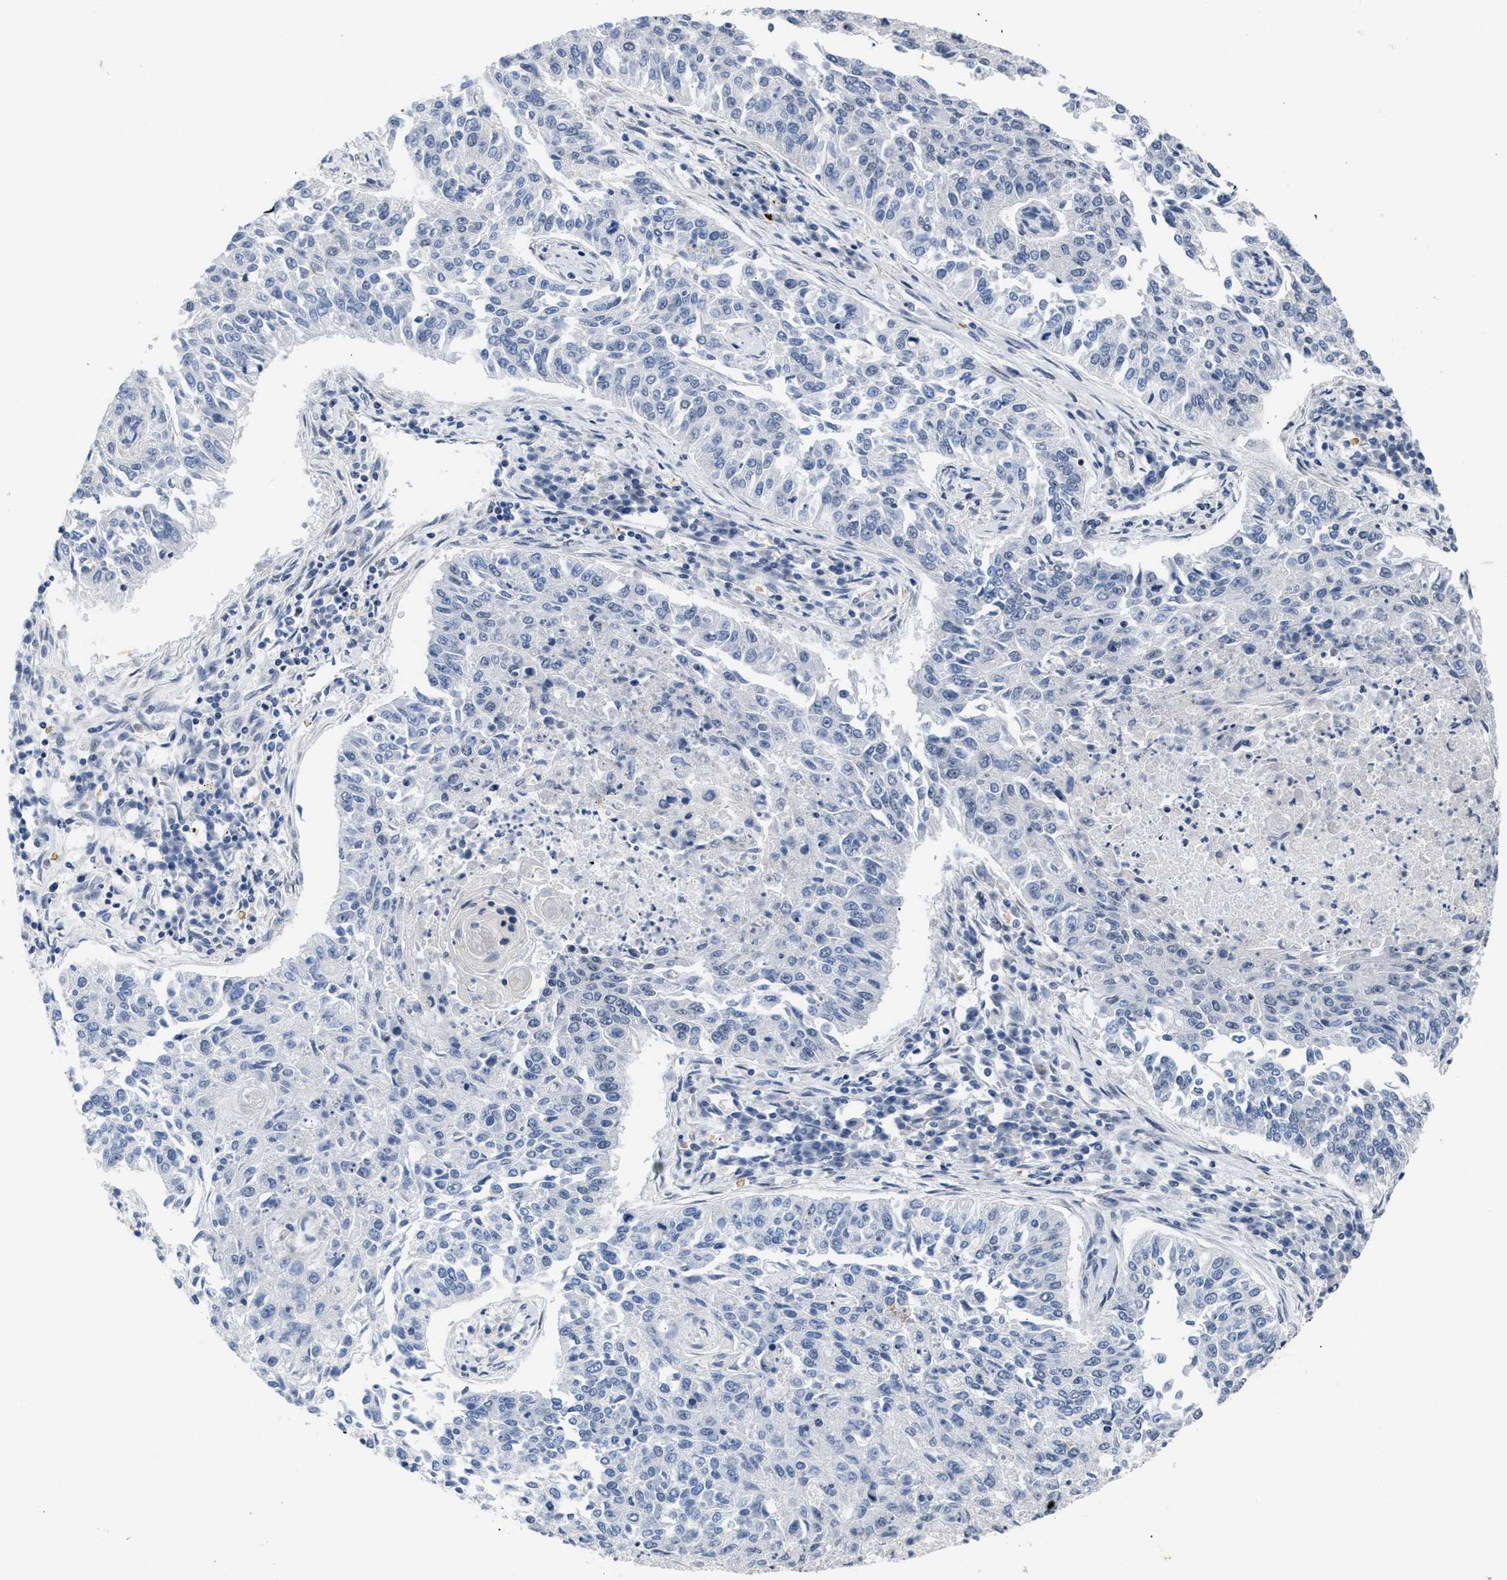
{"staining": {"intensity": "negative", "quantity": "none", "location": "none"}, "tissue": "lung cancer", "cell_type": "Tumor cells", "image_type": "cancer", "snomed": [{"axis": "morphology", "description": "Normal tissue, NOS"}, {"axis": "morphology", "description": "Squamous cell carcinoma, NOS"}, {"axis": "topography", "description": "Cartilage tissue"}, {"axis": "topography", "description": "Bronchus"}, {"axis": "topography", "description": "Lung"}], "caption": "This is a image of immunohistochemistry staining of lung cancer, which shows no expression in tumor cells. Nuclei are stained in blue.", "gene": "TXNRD3", "patient": {"sex": "female", "age": 49}}